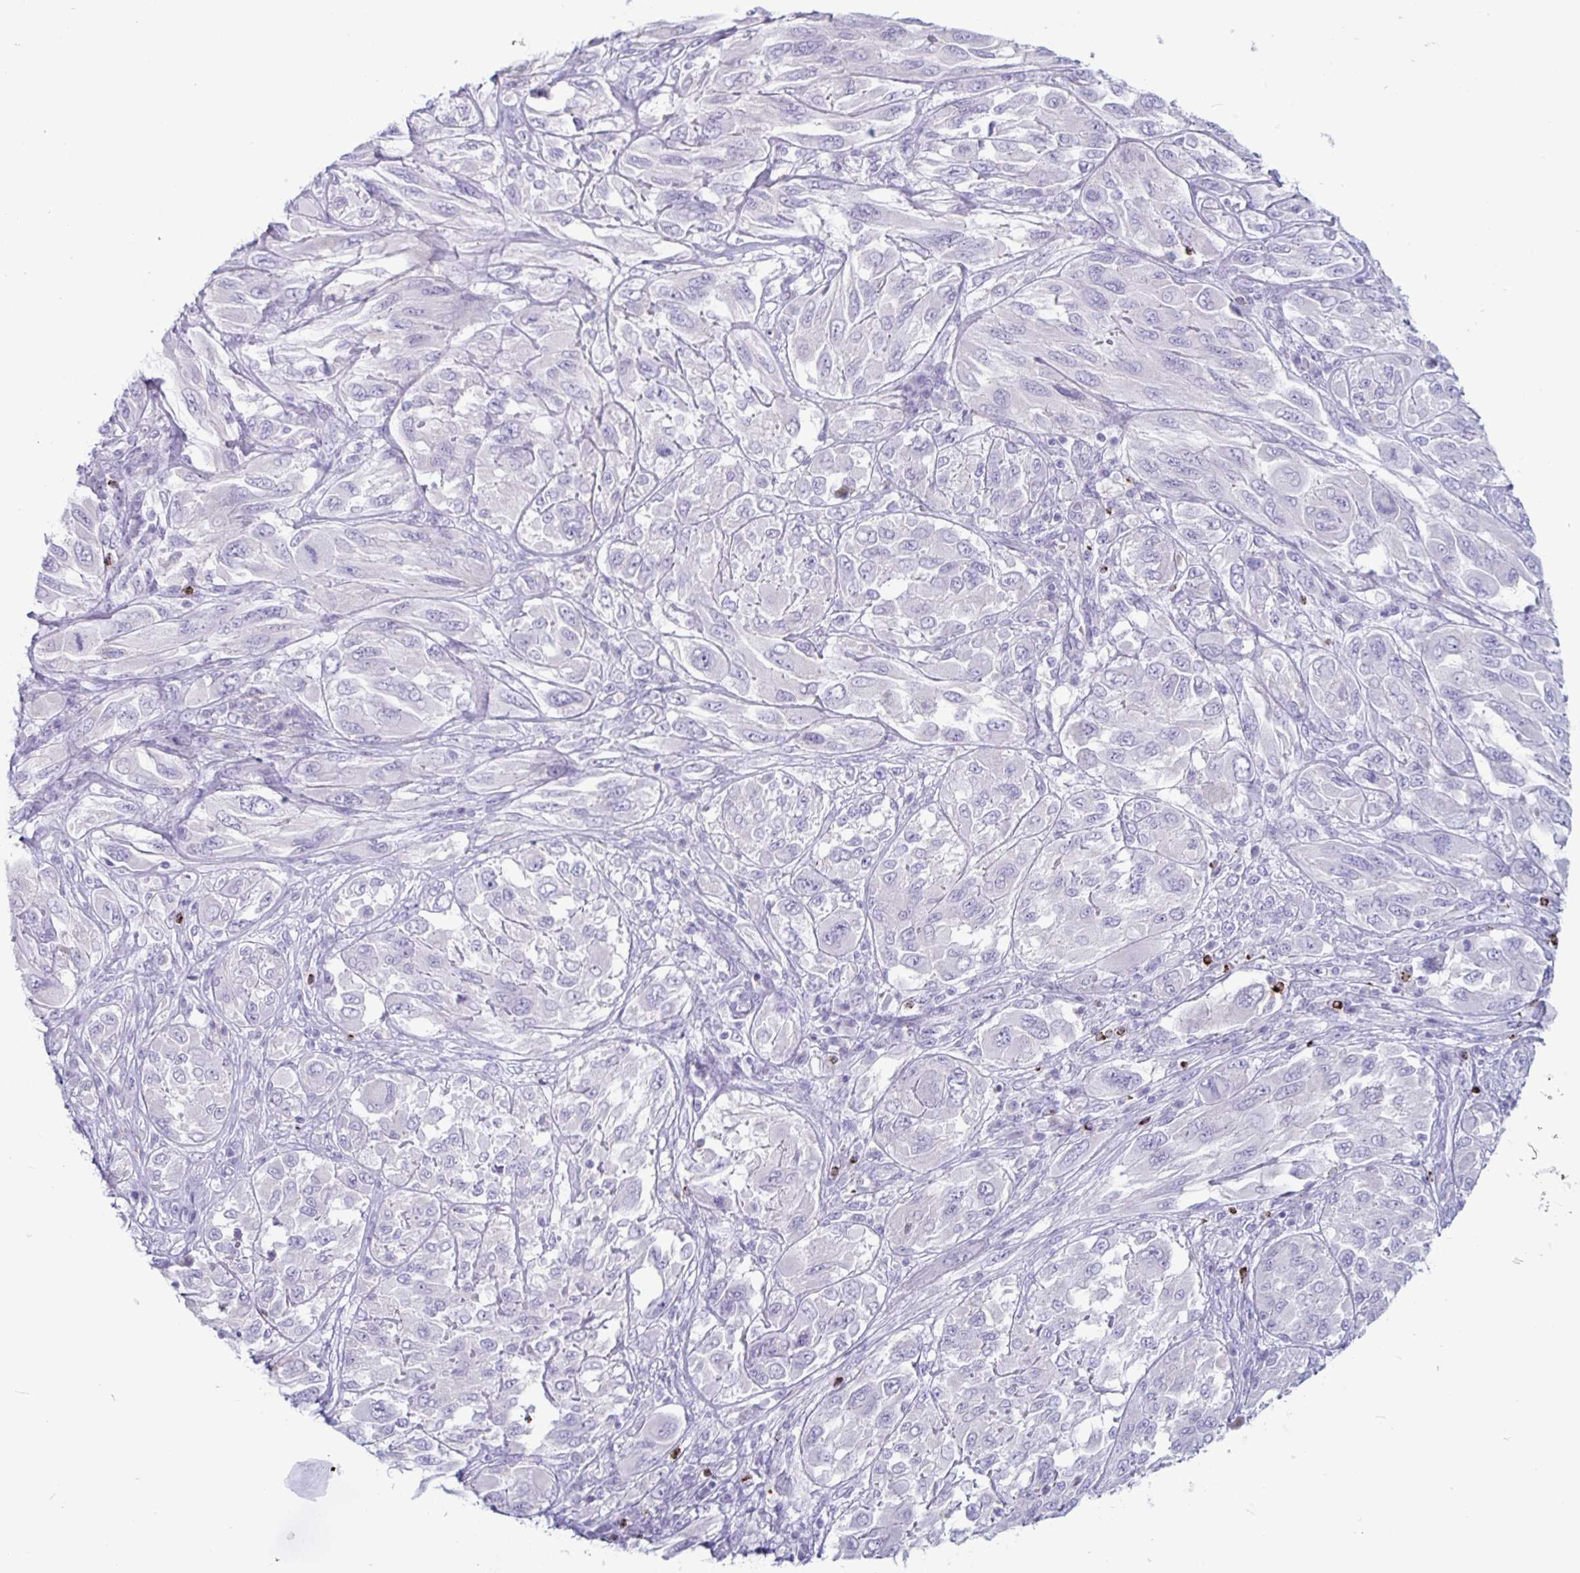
{"staining": {"intensity": "negative", "quantity": "none", "location": "none"}, "tissue": "melanoma", "cell_type": "Tumor cells", "image_type": "cancer", "snomed": [{"axis": "morphology", "description": "Malignant melanoma, NOS"}, {"axis": "topography", "description": "Skin"}], "caption": "This image is of melanoma stained with IHC to label a protein in brown with the nuclei are counter-stained blue. There is no expression in tumor cells. (Stains: DAB (3,3'-diaminobenzidine) immunohistochemistry (IHC) with hematoxylin counter stain, Microscopy: brightfield microscopy at high magnification).", "gene": "GZMK", "patient": {"sex": "female", "age": 91}}